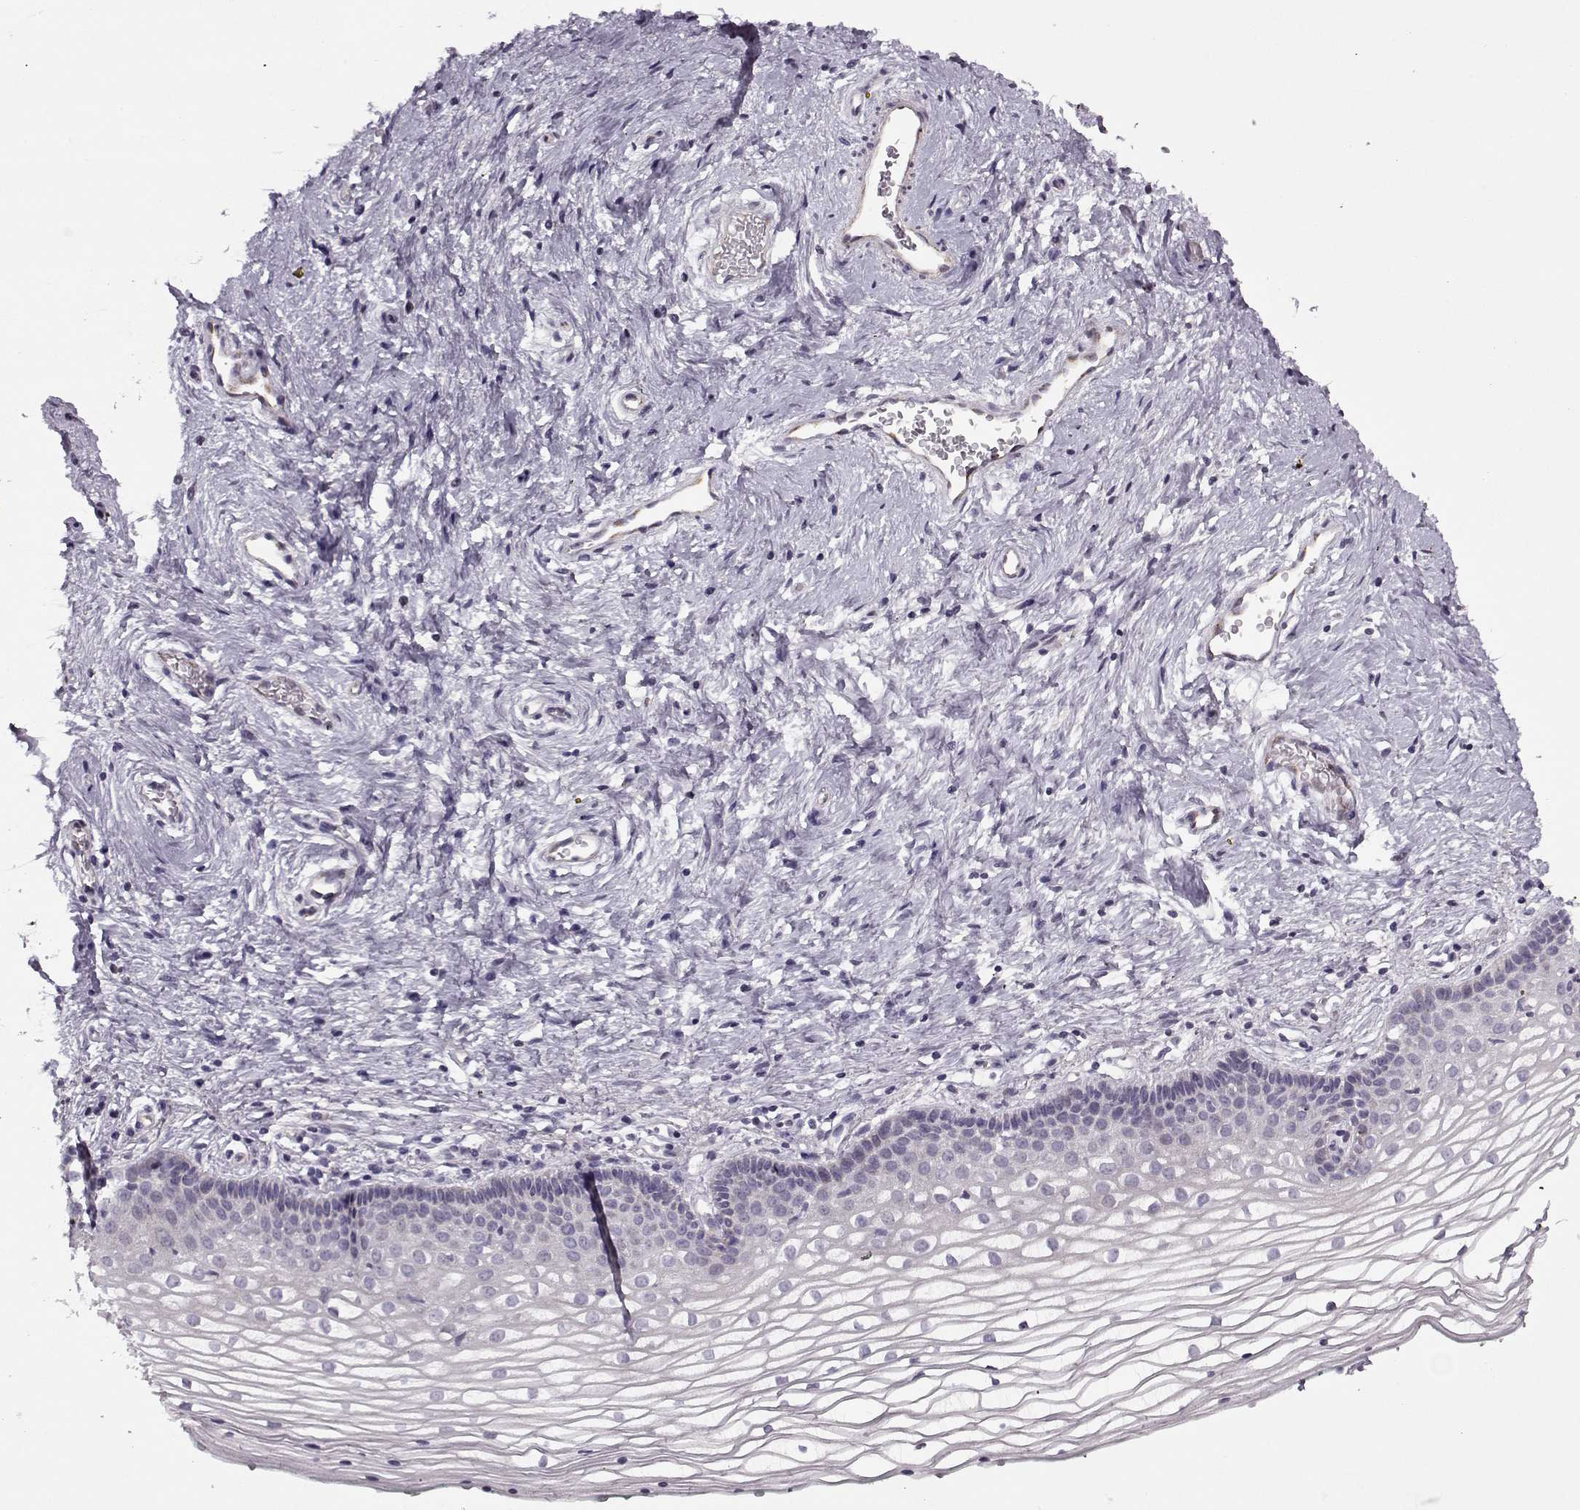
{"staining": {"intensity": "negative", "quantity": "none", "location": "none"}, "tissue": "vagina", "cell_type": "Squamous epithelial cells", "image_type": "normal", "snomed": [{"axis": "morphology", "description": "Normal tissue, NOS"}, {"axis": "topography", "description": "Vagina"}], "caption": "The IHC photomicrograph has no significant staining in squamous epithelial cells of vagina.", "gene": "KRT9", "patient": {"sex": "female", "age": 36}}